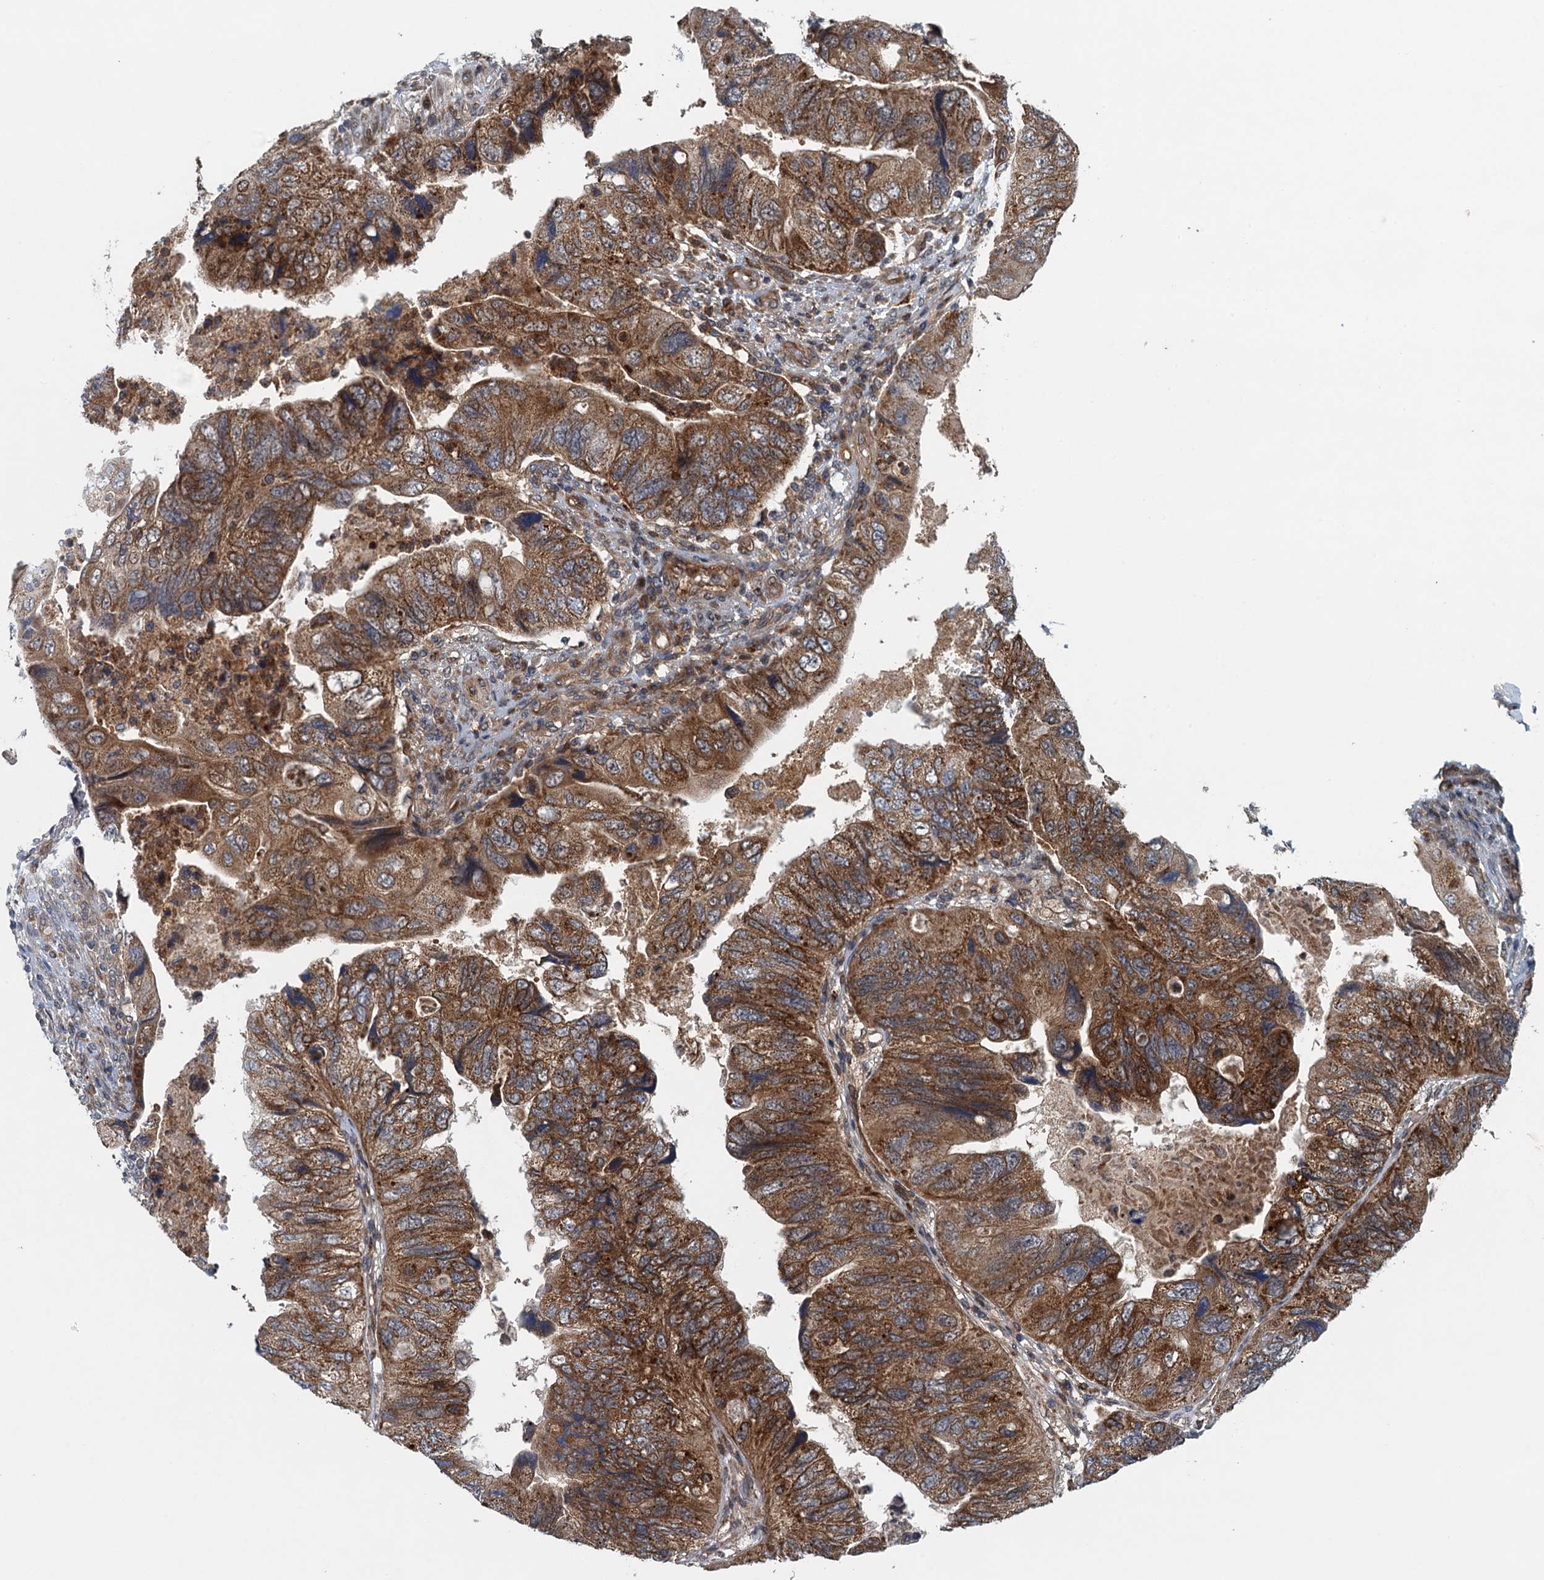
{"staining": {"intensity": "moderate", "quantity": ">75%", "location": "cytoplasmic/membranous"}, "tissue": "colorectal cancer", "cell_type": "Tumor cells", "image_type": "cancer", "snomed": [{"axis": "morphology", "description": "Adenocarcinoma, NOS"}, {"axis": "topography", "description": "Rectum"}], "caption": "Colorectal cancer was stained to show a protein in brown. There is medium levels of moderate cytoplasmic/membranous expression in approximately >75% of tumor cells. The staining was performed using DAB, with brown indicating positive protein expression. Nuclei are stained blue with hematoxylin.", "gene": "NLRP10", "patient": {"sex": "male", "age": 63}}